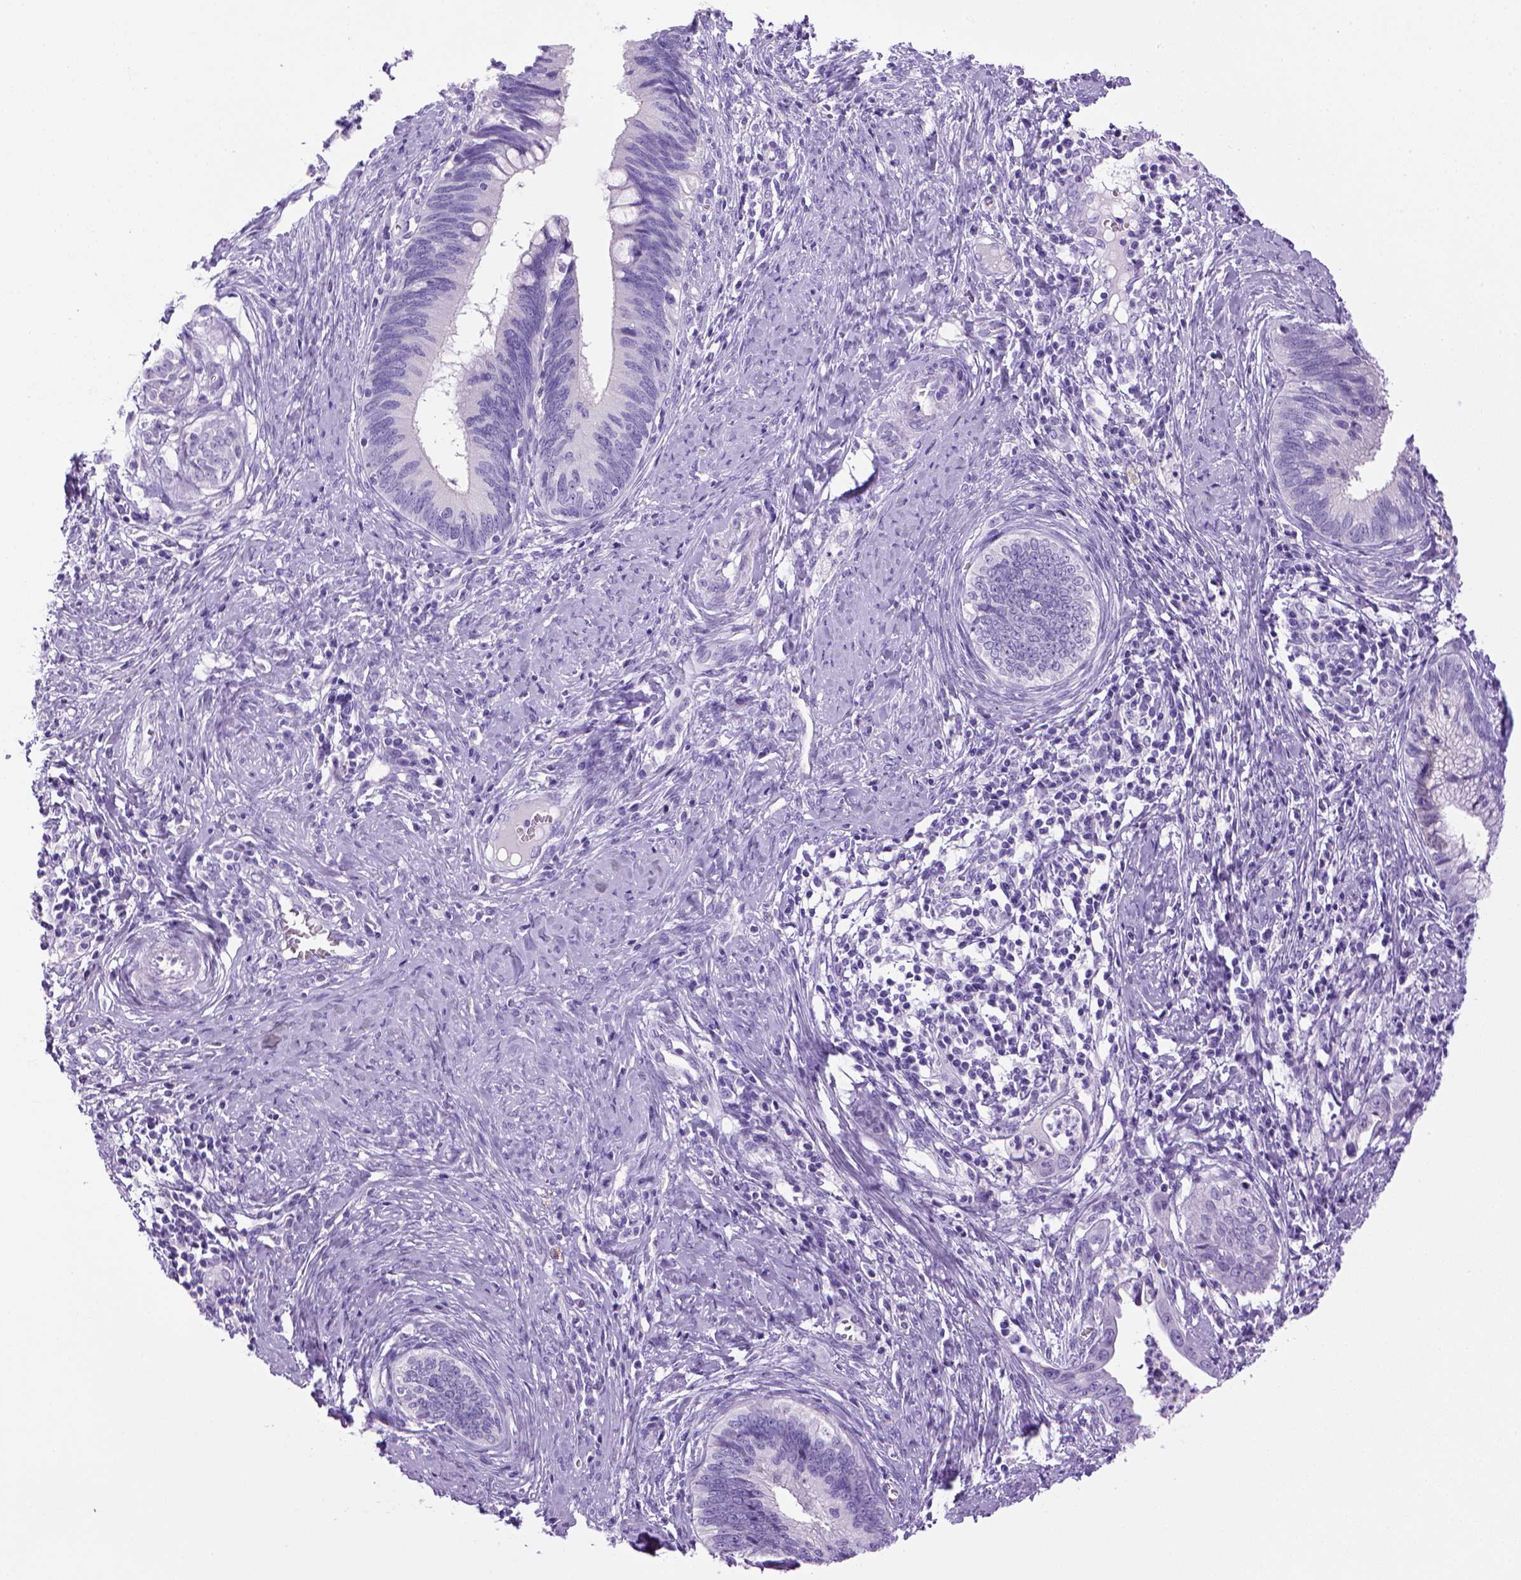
{"staining": {"intensity": "negative", "quantity": "none", "location": "none"}, "tissue": "cervical cancer", "cell_type": "Tumor cells", "image_type": "cancer", "snomed": [{"axis": "morphology", "description": "Adenocarcinoma, NOS"}, {"axis": "topography", "description": "Cervix"}], "caption": "Immunohistochemistry histopathology image of neoplastic tissue: cervical cancer stained with DAB exhibits no significant protein expression in tumor cells.", "gene": "SGCG", "patient": {"sex": "female", "age": 42}}